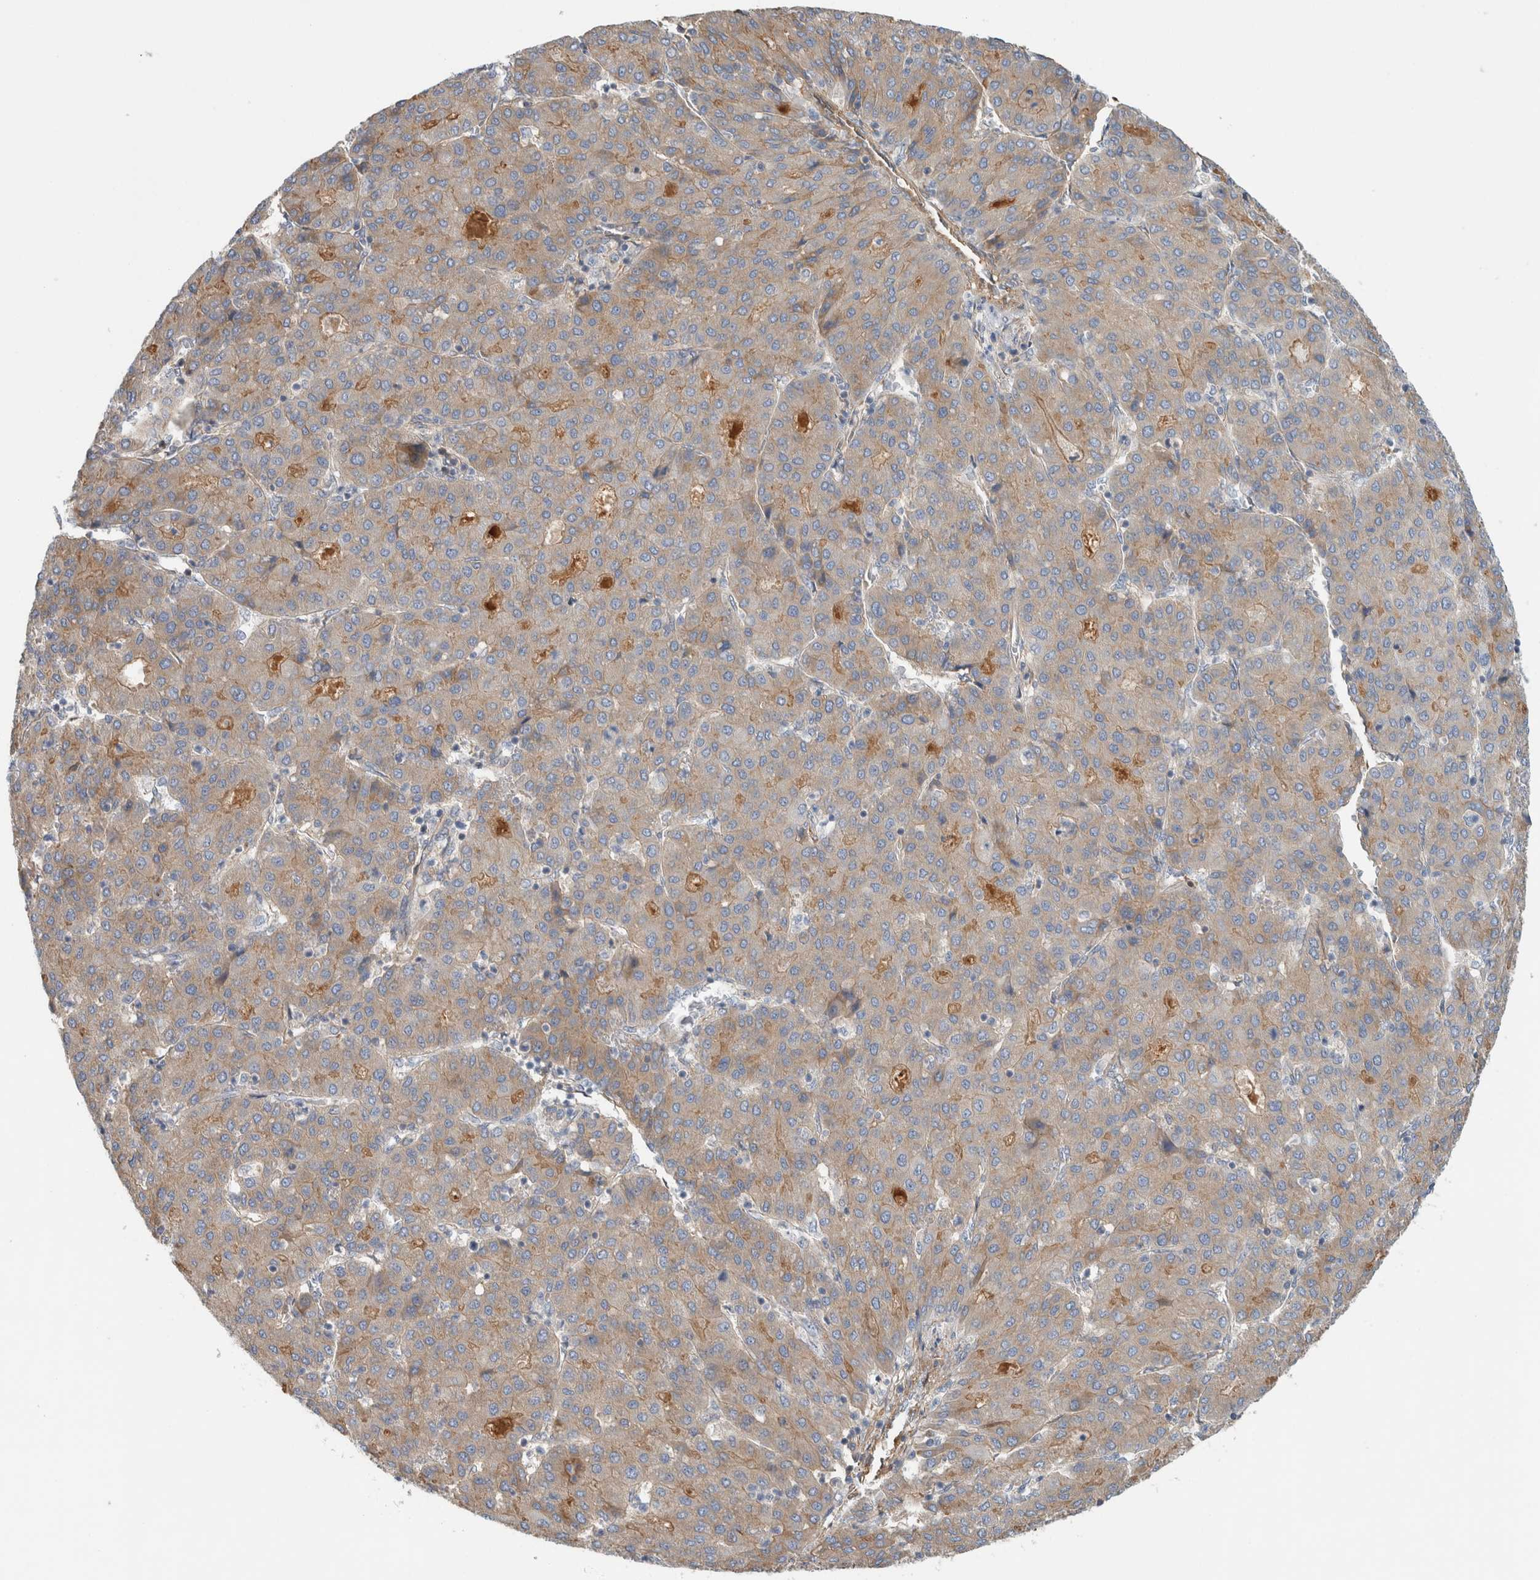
{"staining": {"intensity": "moderate", "quantity": "25%-75%", "location": "cytoplasmic/membranous"}, "tissue": "liver cancer", "cell_type": "Tumor cells", "image_type": "cancer", "snomed": [{"axis": "morphology", "description": "Carcinoma, Hepatocellular, NOS"}, {"axis": "topography", "description": "Liver"}], "caption": "An immunohistochemistry (IHC) photomicrograph of tumor tissue is shown. Protein staining in brown labels moderate cytoplasmic/membranous positivity in liver cancer within tumor cells.", "gene": "CFI", "patient": {"sex": "male", "age": 65}}